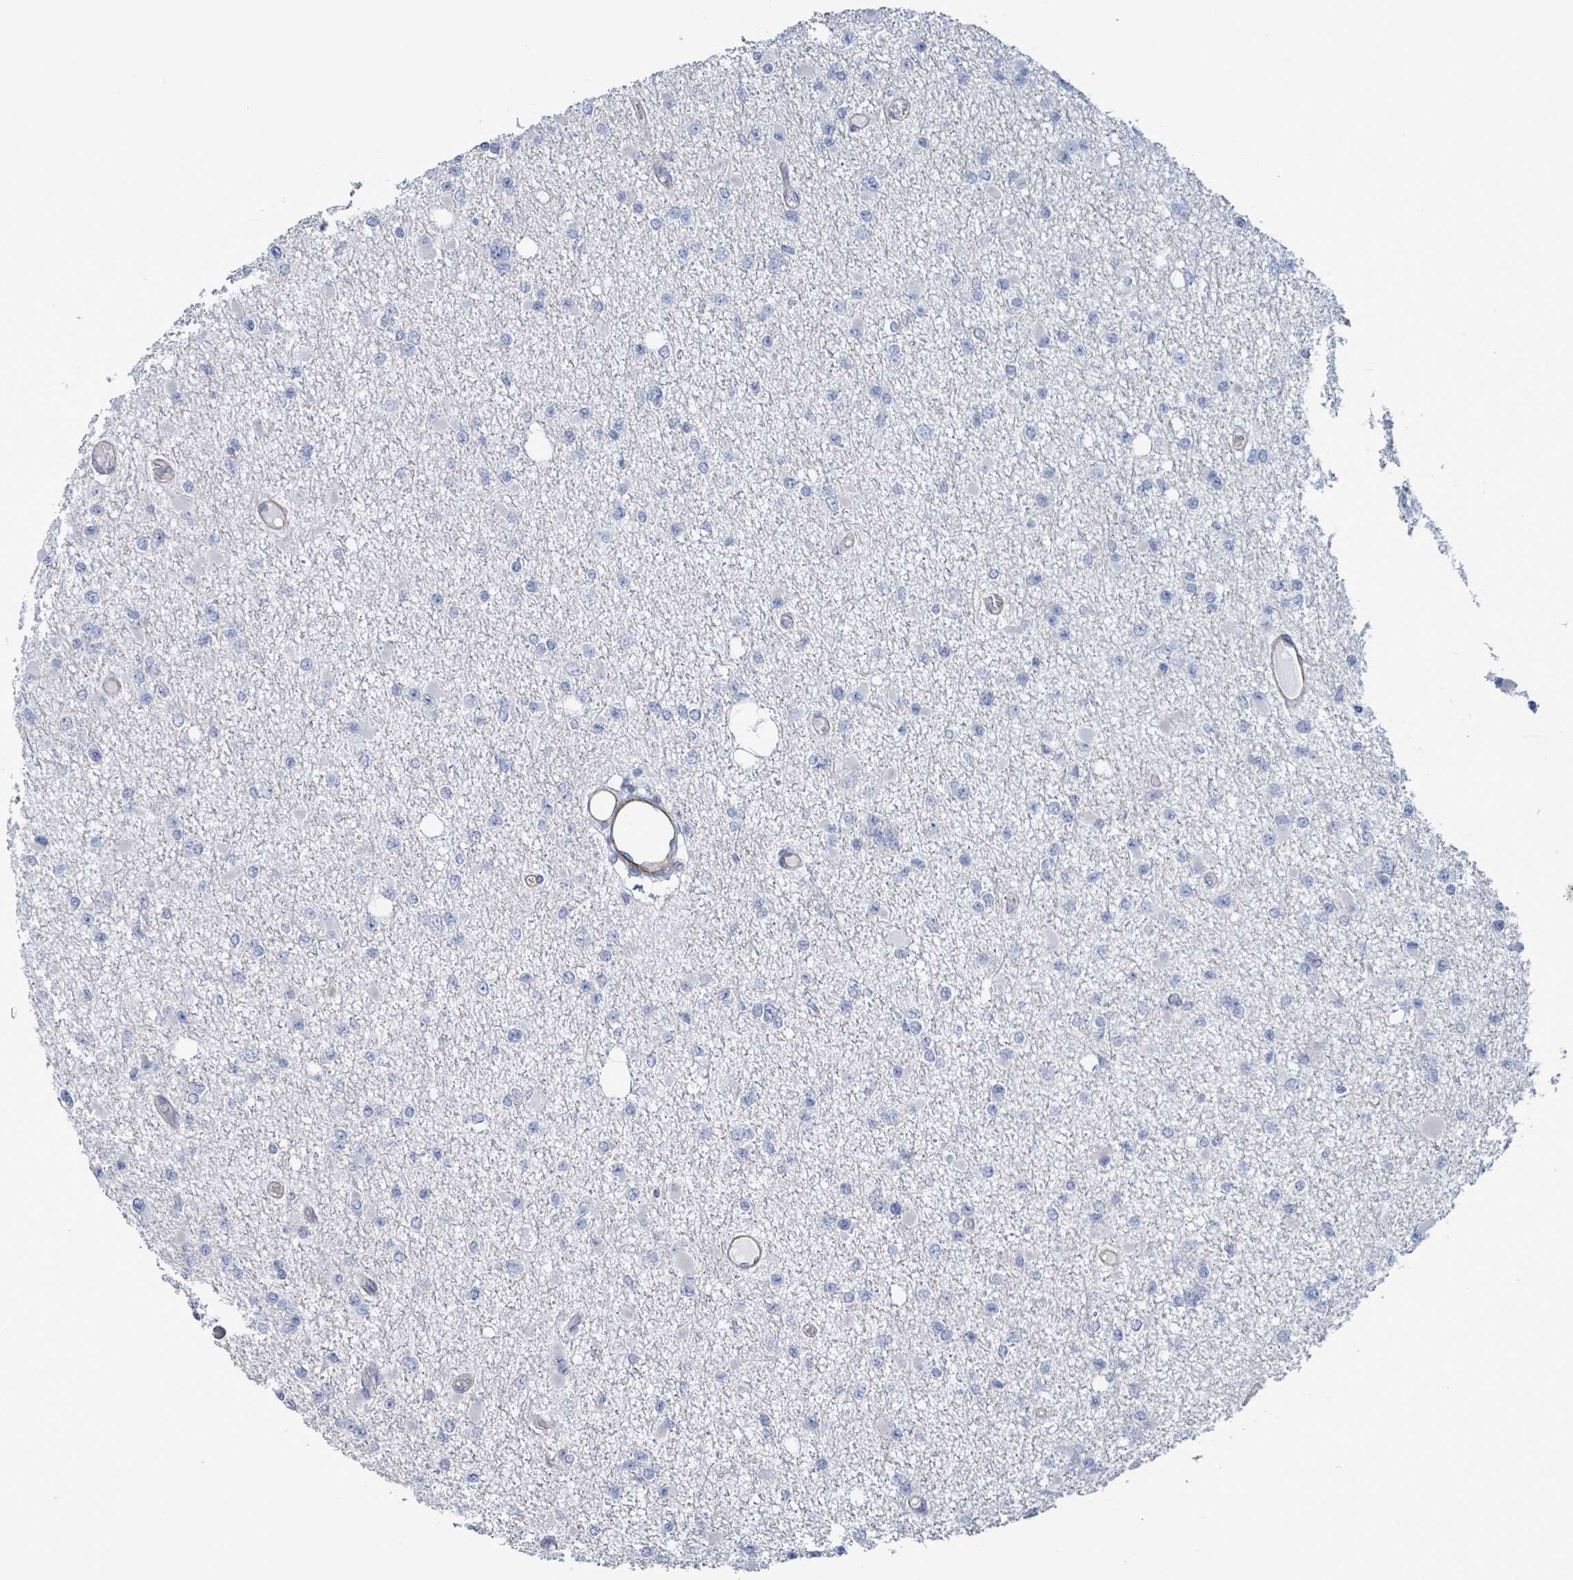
{"staining": {"intensity": "negative", "quantity": "none", "location": "none"}, "tissue": "glioma", "cell_type": "Tumor cells", "image_type": "cancer", "snomed": [{"axis": "morphology", "description": "Glioma, malignant, Low grade"}, {"axis": "topography", "description": "Brain"}], "caption": "Tumor cells show no significant positivity in malignant glioma (low-grade). (DAB (3,3'-diaminobenzidine) IHC with hematoxylin counter stain).", "gene": "DMRTC1B", "patient": {"sex": "female", "age": 22}}